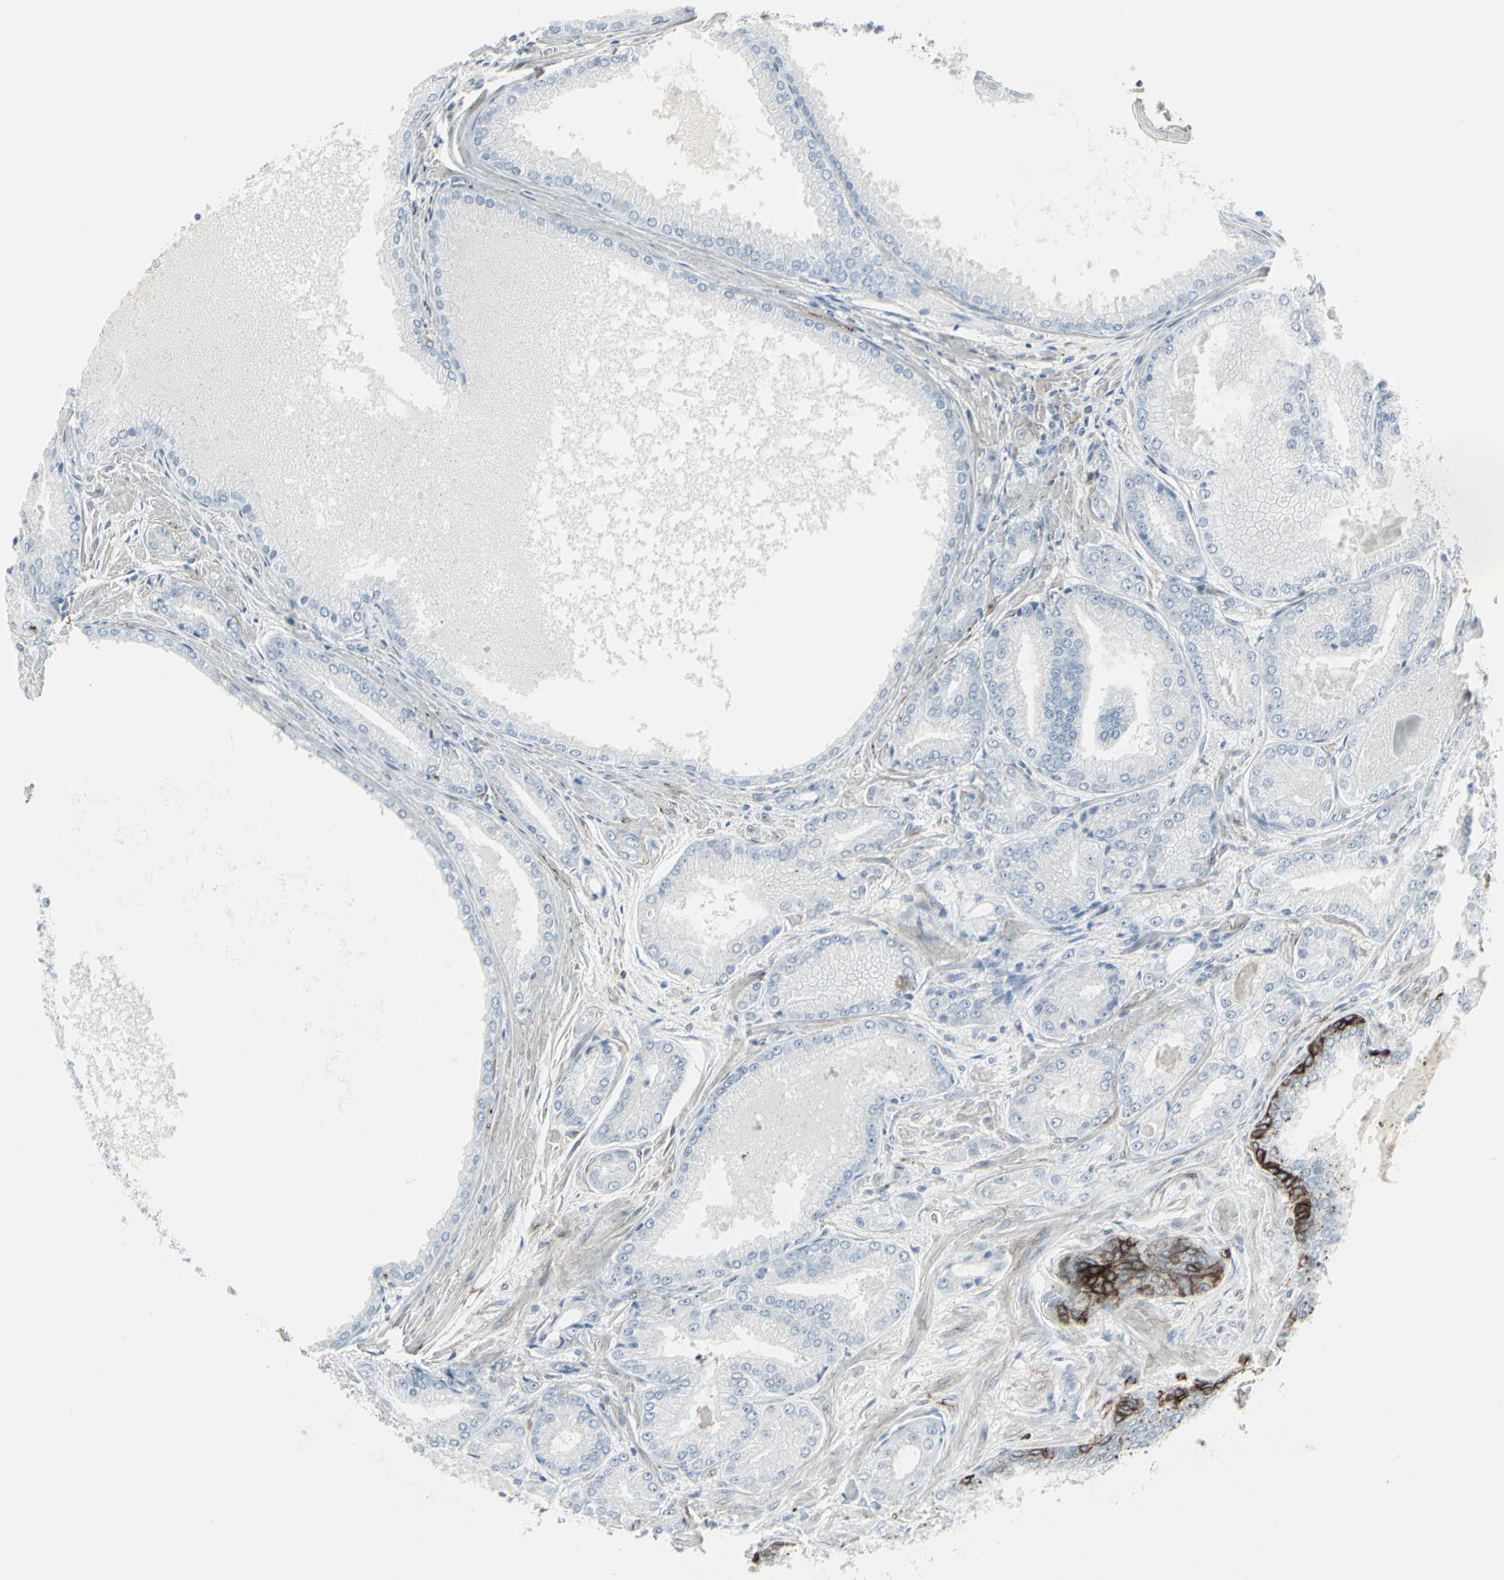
{"staining": {"intensity": "negative", "quantity": "none", "location": "none"}, "tissue": "prostate cancer", "cell_type": "Tumor cells", "image_type": "cancer", "snomed": [{"axis": "morphology", "description": "Adenocarcinoma, High grade"}, {"axis": "topography", "description": "Prostate"}], "caption": "Immunohistochemistry of human prostate high-grade adenocarcinoma displays no staining in tumor cells.", "gene": "GJA1", "patient": {"sex": "male", "age": 59}}